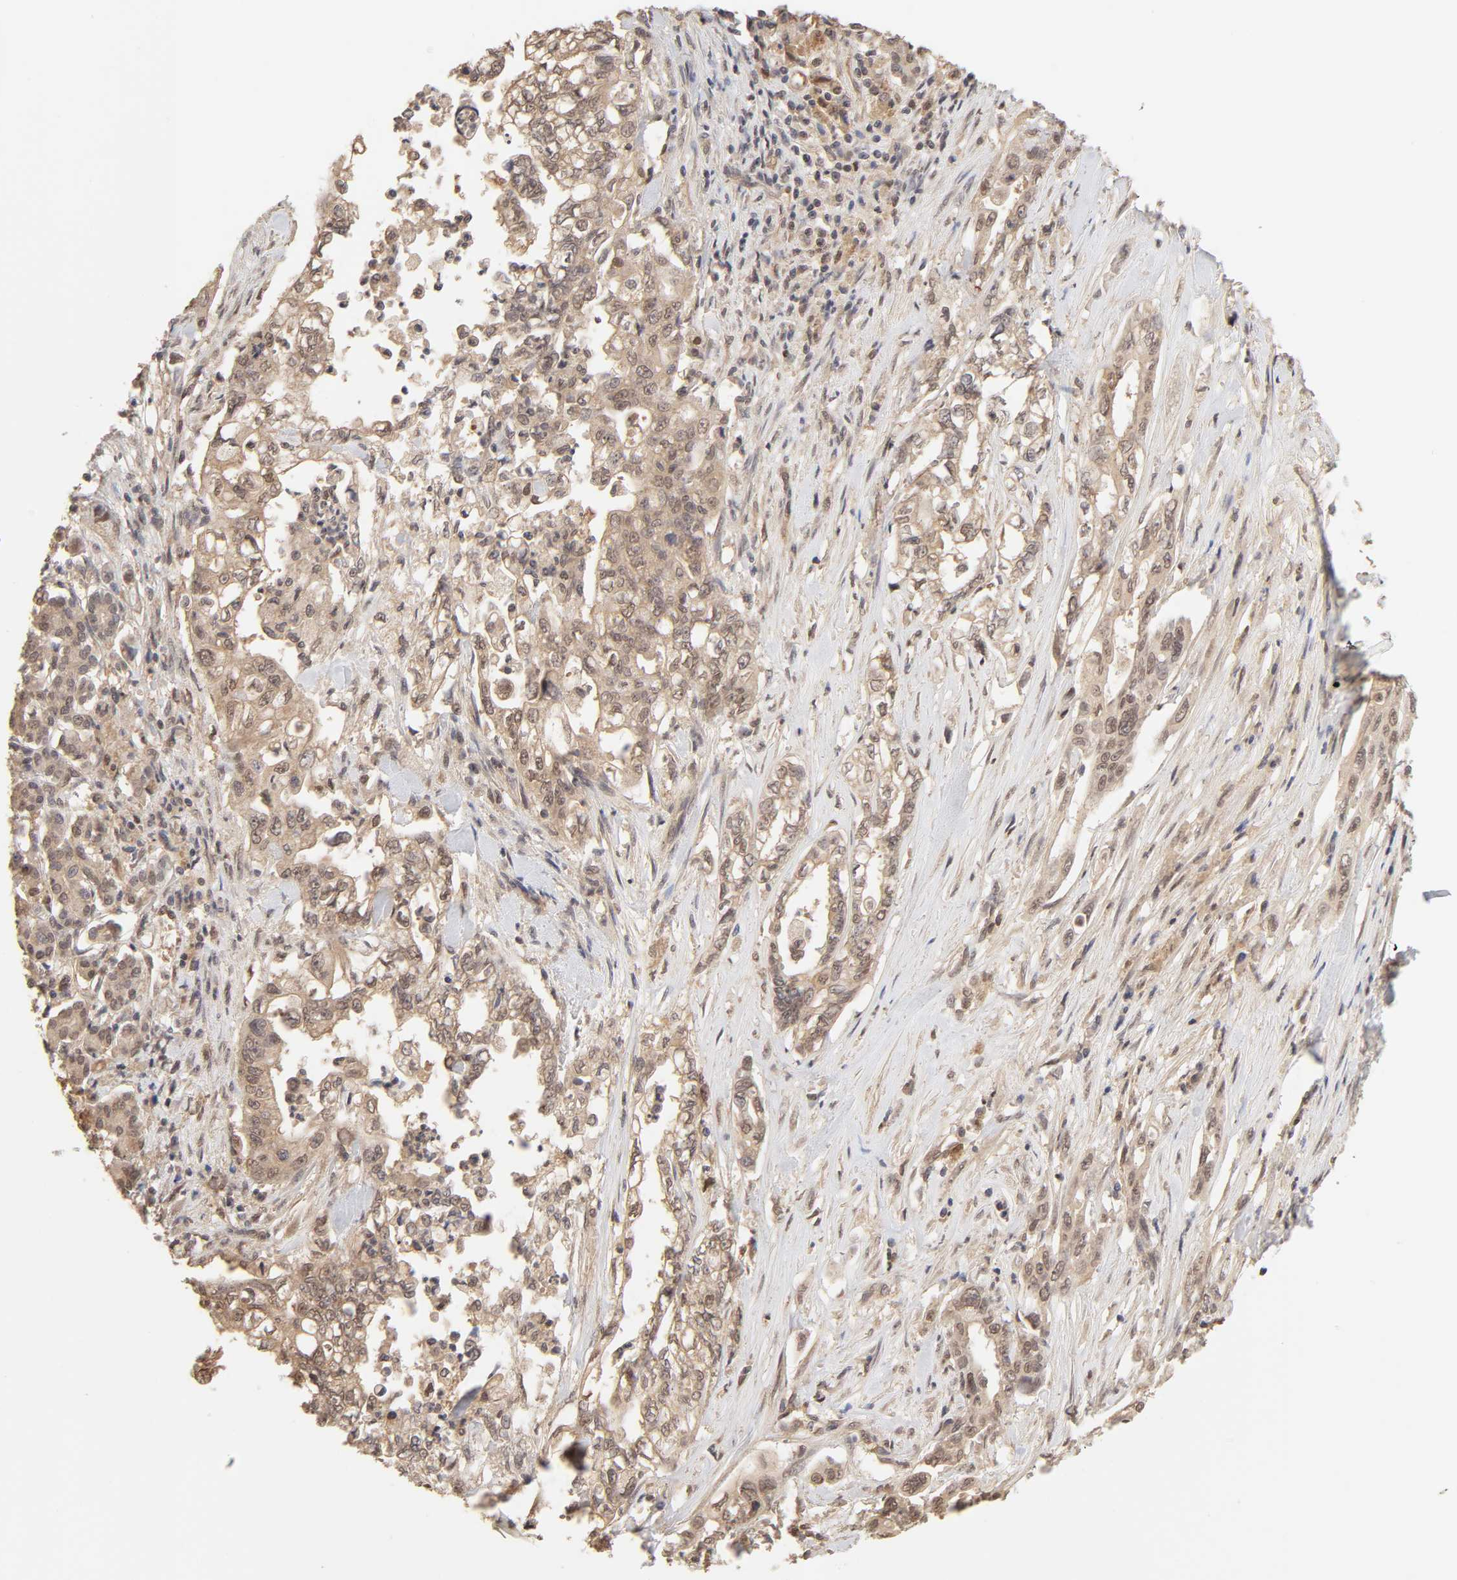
{"staining": {"intensity": "moderate", "quantity": ">75%", "location": "cytoplasmic/membranous"}, "tissue": "pancreatic cancer", "cell_type": "Tumor cells", "image_type": "cancer", "snomed": [{"axis": "morphology", "description": "Normal tissue, NOS"}, {"axis": "topography", "description": "Pancreas"}], "caption": "High-power microscopy captured an immunohistochemistry (IHC) histopathology image of pancreatic cancer, revealing moderate cytoplasmic/membranous staining in approximately >75% of tumor cells.", "gene": "MAPK1", "patient": {"sex": "male", "age": 42}}